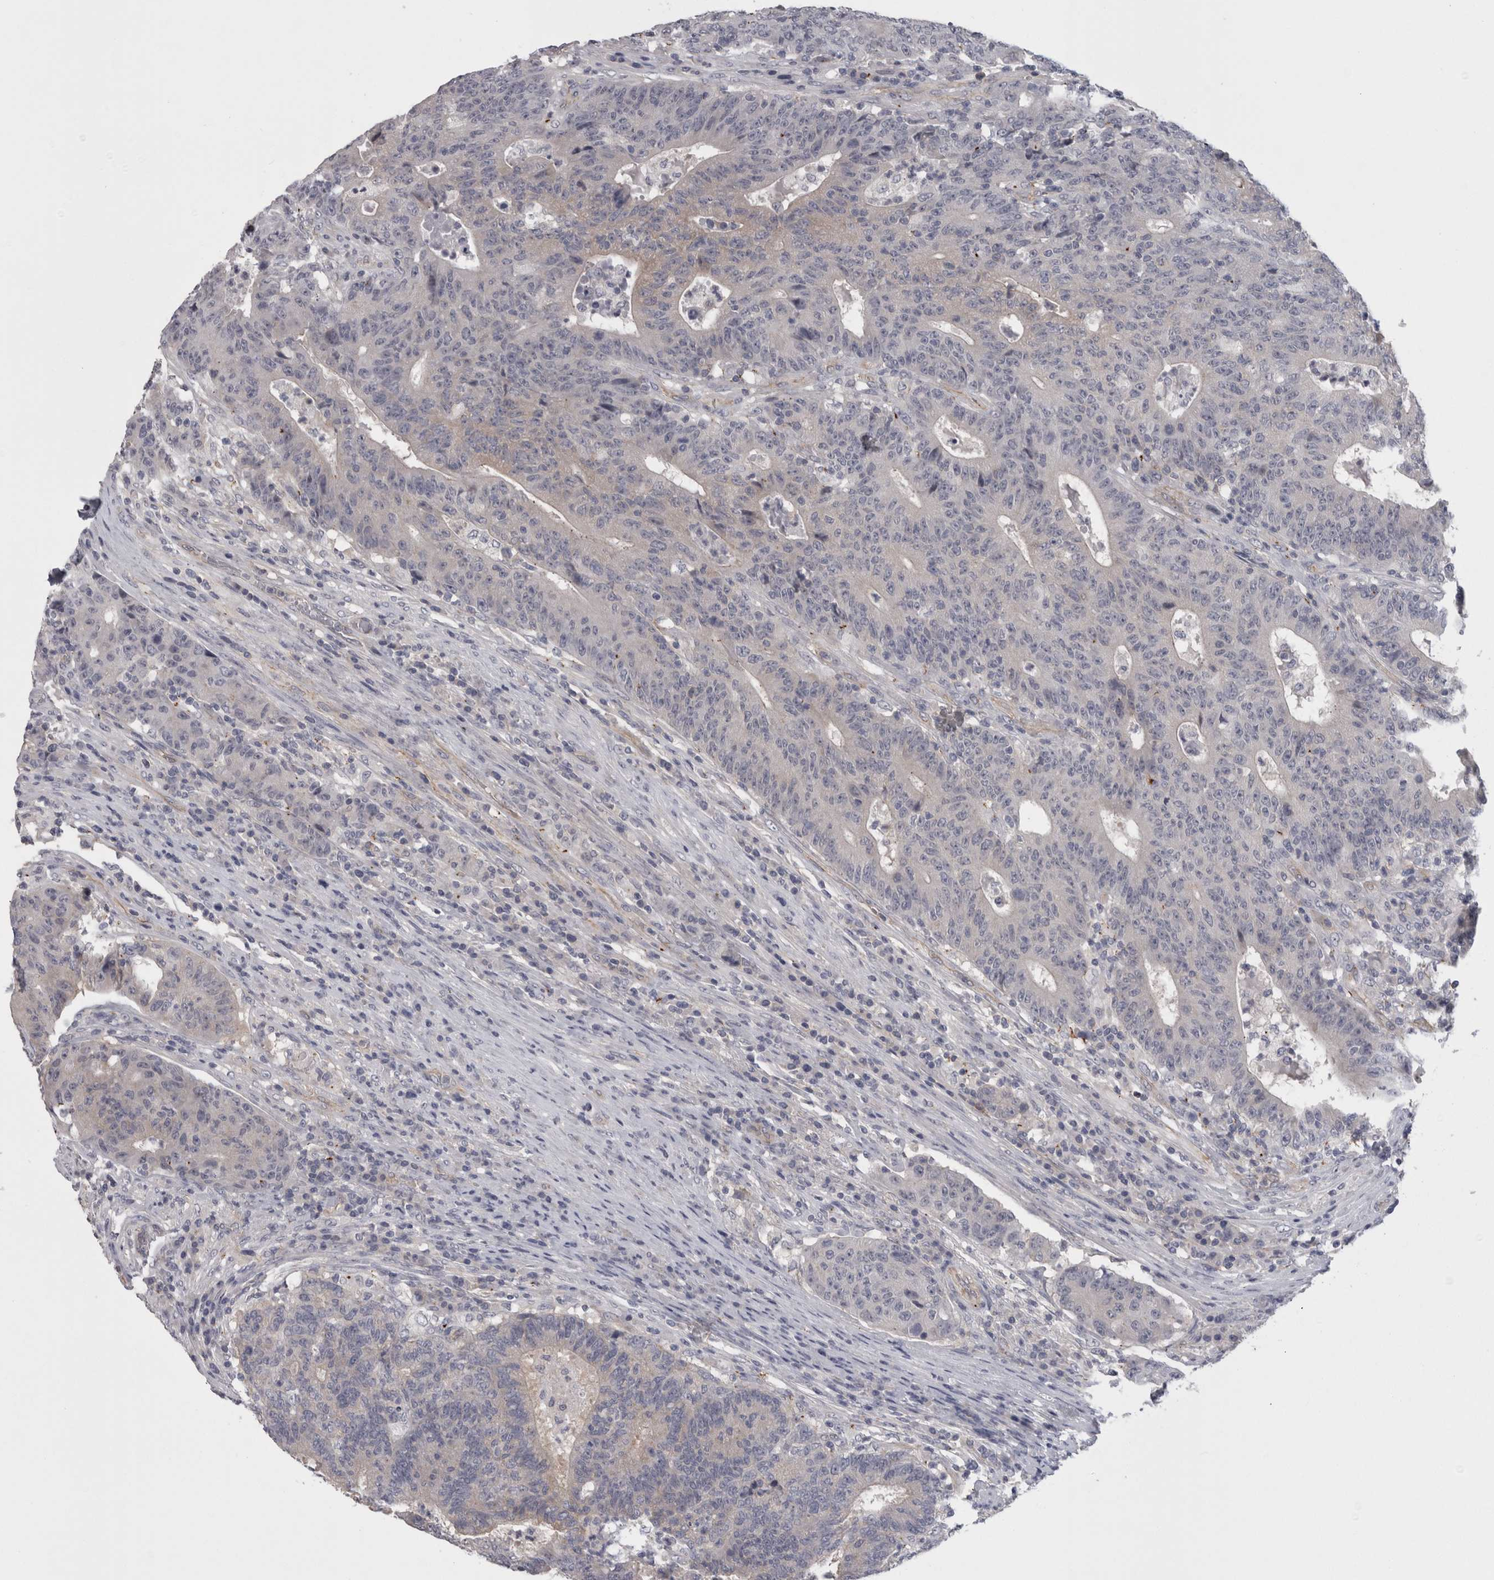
{"staining": {"intensity": "weak", "quantity": "<25%", "location": "cytoplasmic/membranous"}, "tissue": "colorectal cancer", "cell_type": "Tumor cells", "image_type": "cancer", "snomed": [{"axis": "morphology", "description": "Normal tissue, NOS"}, {"axis": "morphology", "description": "Adenocarcinoma, NOS"}, {"axis": "topography", "description": "Colon"}], "caption": "Colorectal adenocarcinoma stained for a protein using immunohistochemistry exhibits no positivity tumor cells.", "gene": "LYZL6", "patient": {"sex": "female", "age": 75}}